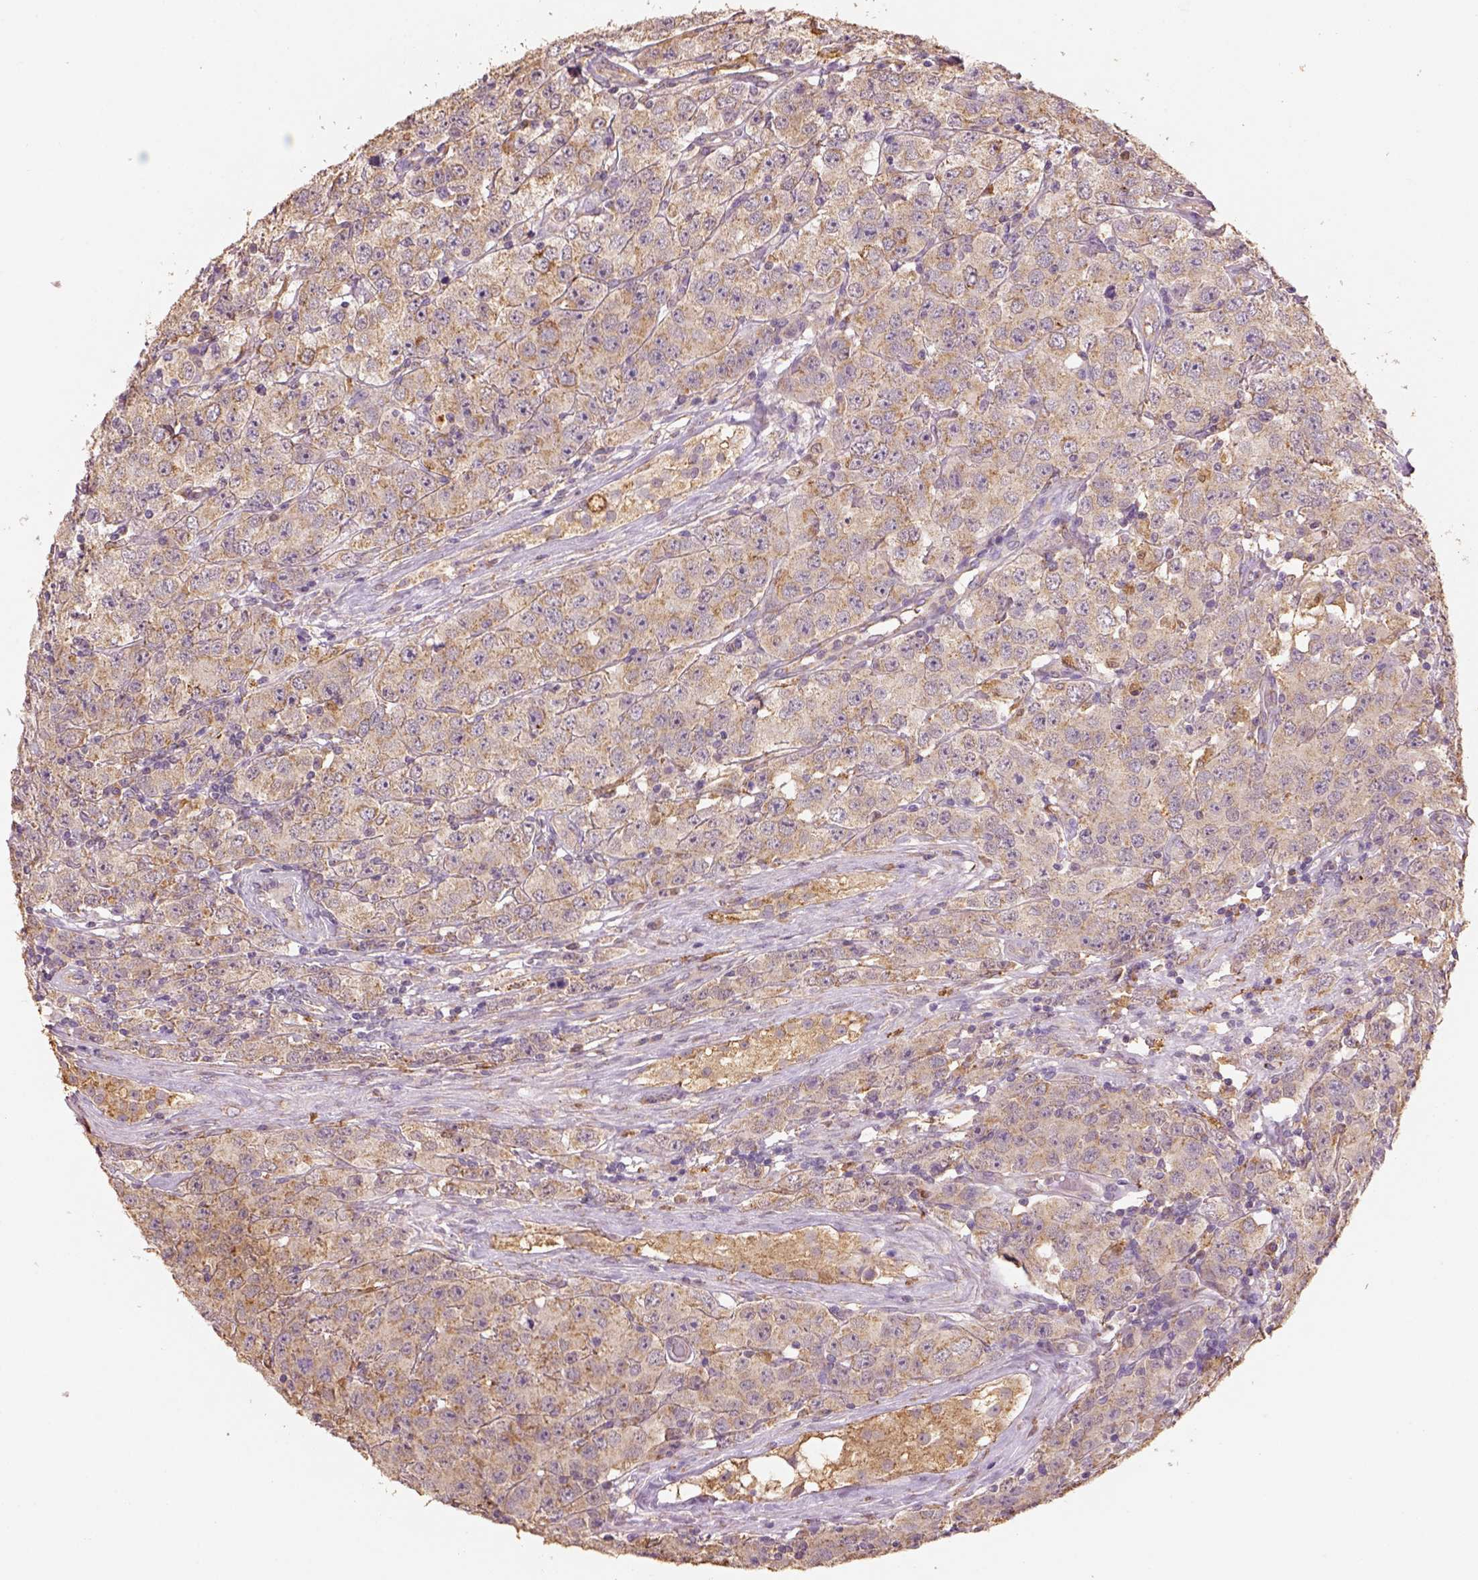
{"staining": {"intensity": "moderate", "quantity": ">75%", "location": "cytoplasmic/membranous"}, "tissue": "testis cancer", "cell_type": "Tumor cells", "image_type": "cancer", "snomed": [{"axis": "morphology", "description": "Seminoma, NOS"}, {"axis": "topography", "description": "Testis"}], "caption": "Immunohistochemistry staining of testis cancer, which displays medium levels of moderate cytoplasmic/membranous staining in about >75% of tumor cells indicating moderate cytoplasmic/membranous protein staining. The staining was performed using DAB (3,3'-diaminobenzidine) (brown) for protein detection and nuclei were counterstained in hematoxylin (blue).", "gene": "AP2B1", "patient": {"sex": "male", "age": 52}}